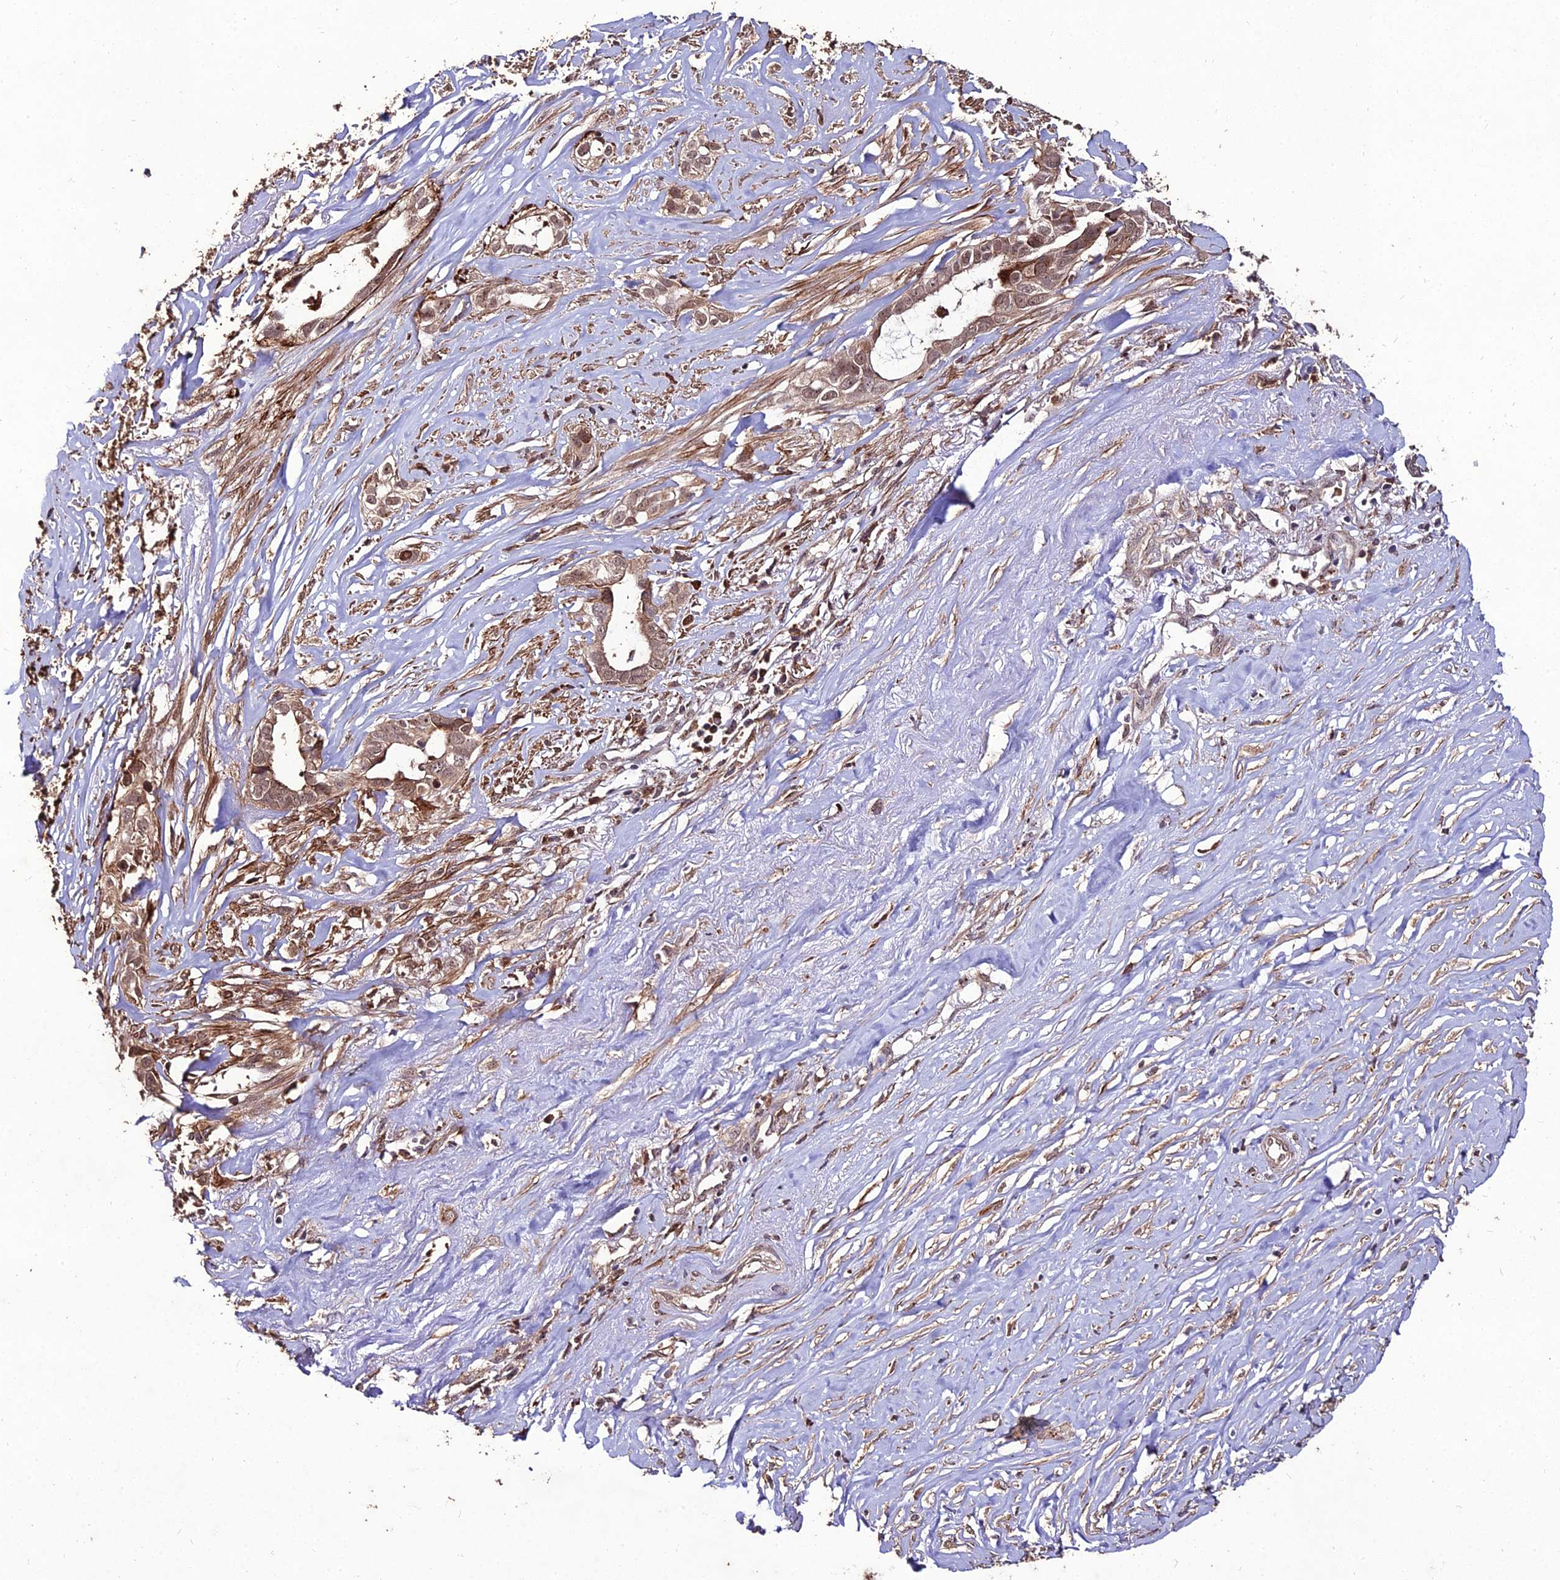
{"staining": {"intensity": "weak", "quantity": ">75%", "location": "cytoplasmic/membranous,nuclear"}, "tissue": "liver cancer", "cell_type": "Tumor cells", "image_type": "cancer", "snomed": [{"axis": "morphology", "description": "Cholangiocarcinoma"}, {"axis": "topography", "description": "Liver"}], "caption": "Immunohistochemistry image of neoplastic tissue: human liver cancer (cholangiocarcinoma) stained using immunohistochemistry (IHC) reveals low levels of weak protein expression localized specifically in the cytoplasmic/membranous and nuclear of tumor cells, appearing as a cytoplasmic/membranous and nuclear brown color.", "gene": "ZNF766", "patient": {"sex": "female", "age": 79}}